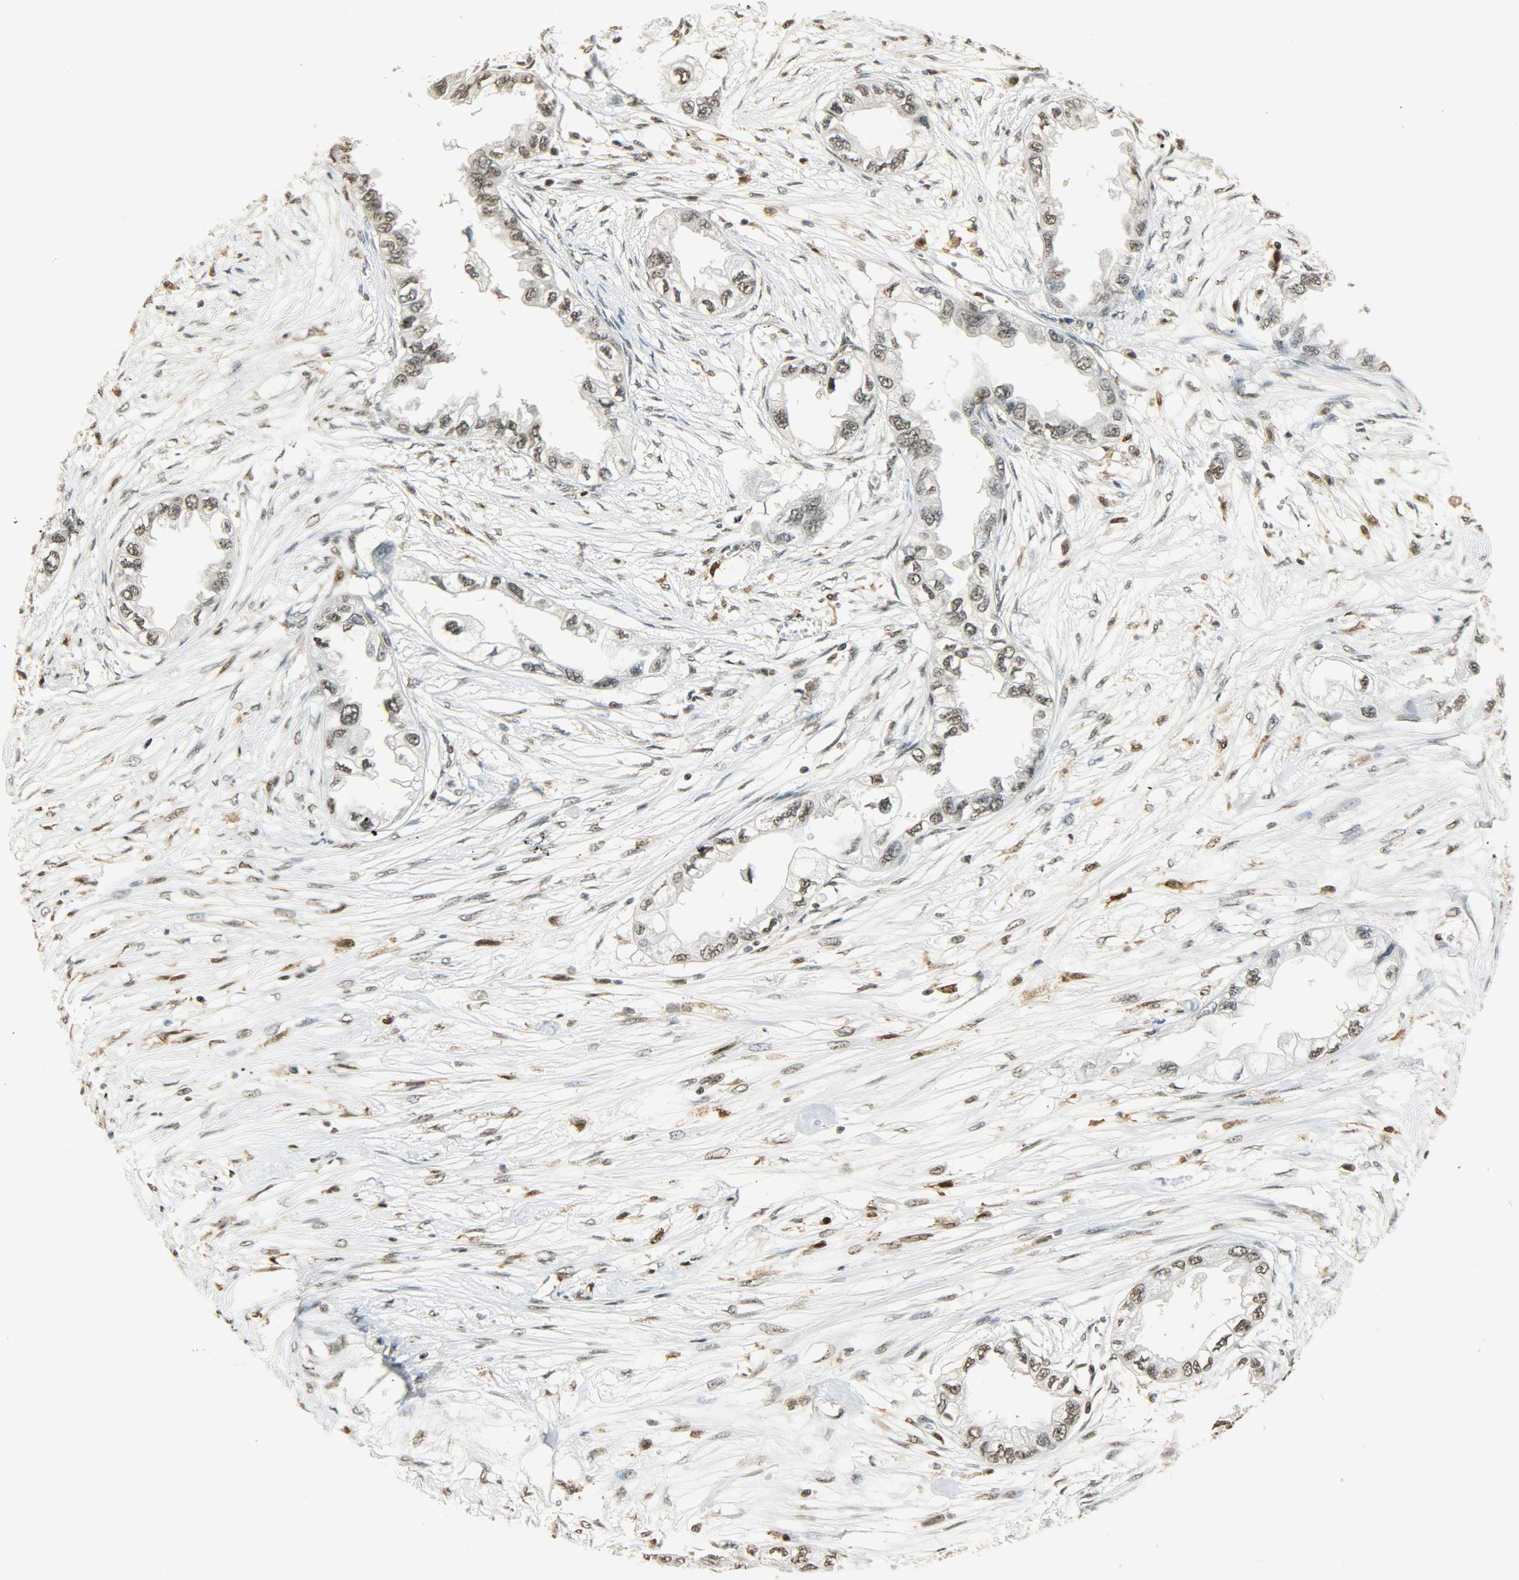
{"staining": {"intensity": "moderate", "quantity": ">75%", "location": "nuclear"}, "tissue": "endometrial cancer", "cell_type": "Tumor cells", "image_type": "cancer", "snomed": [{"axis": "morphology", "description": "Adenocarcinoma, NOS"}, {"axis": "topography", "description": "Endometrium"}], "caption": "There is medium levels of moderate nuclear expression in tumor cells of adenocarcinoma (endometrial), as demonstrated by immunohistochemical staining (brown color).", "gene": "NGFR", "patient": {"sex": "female", "age": 67}}